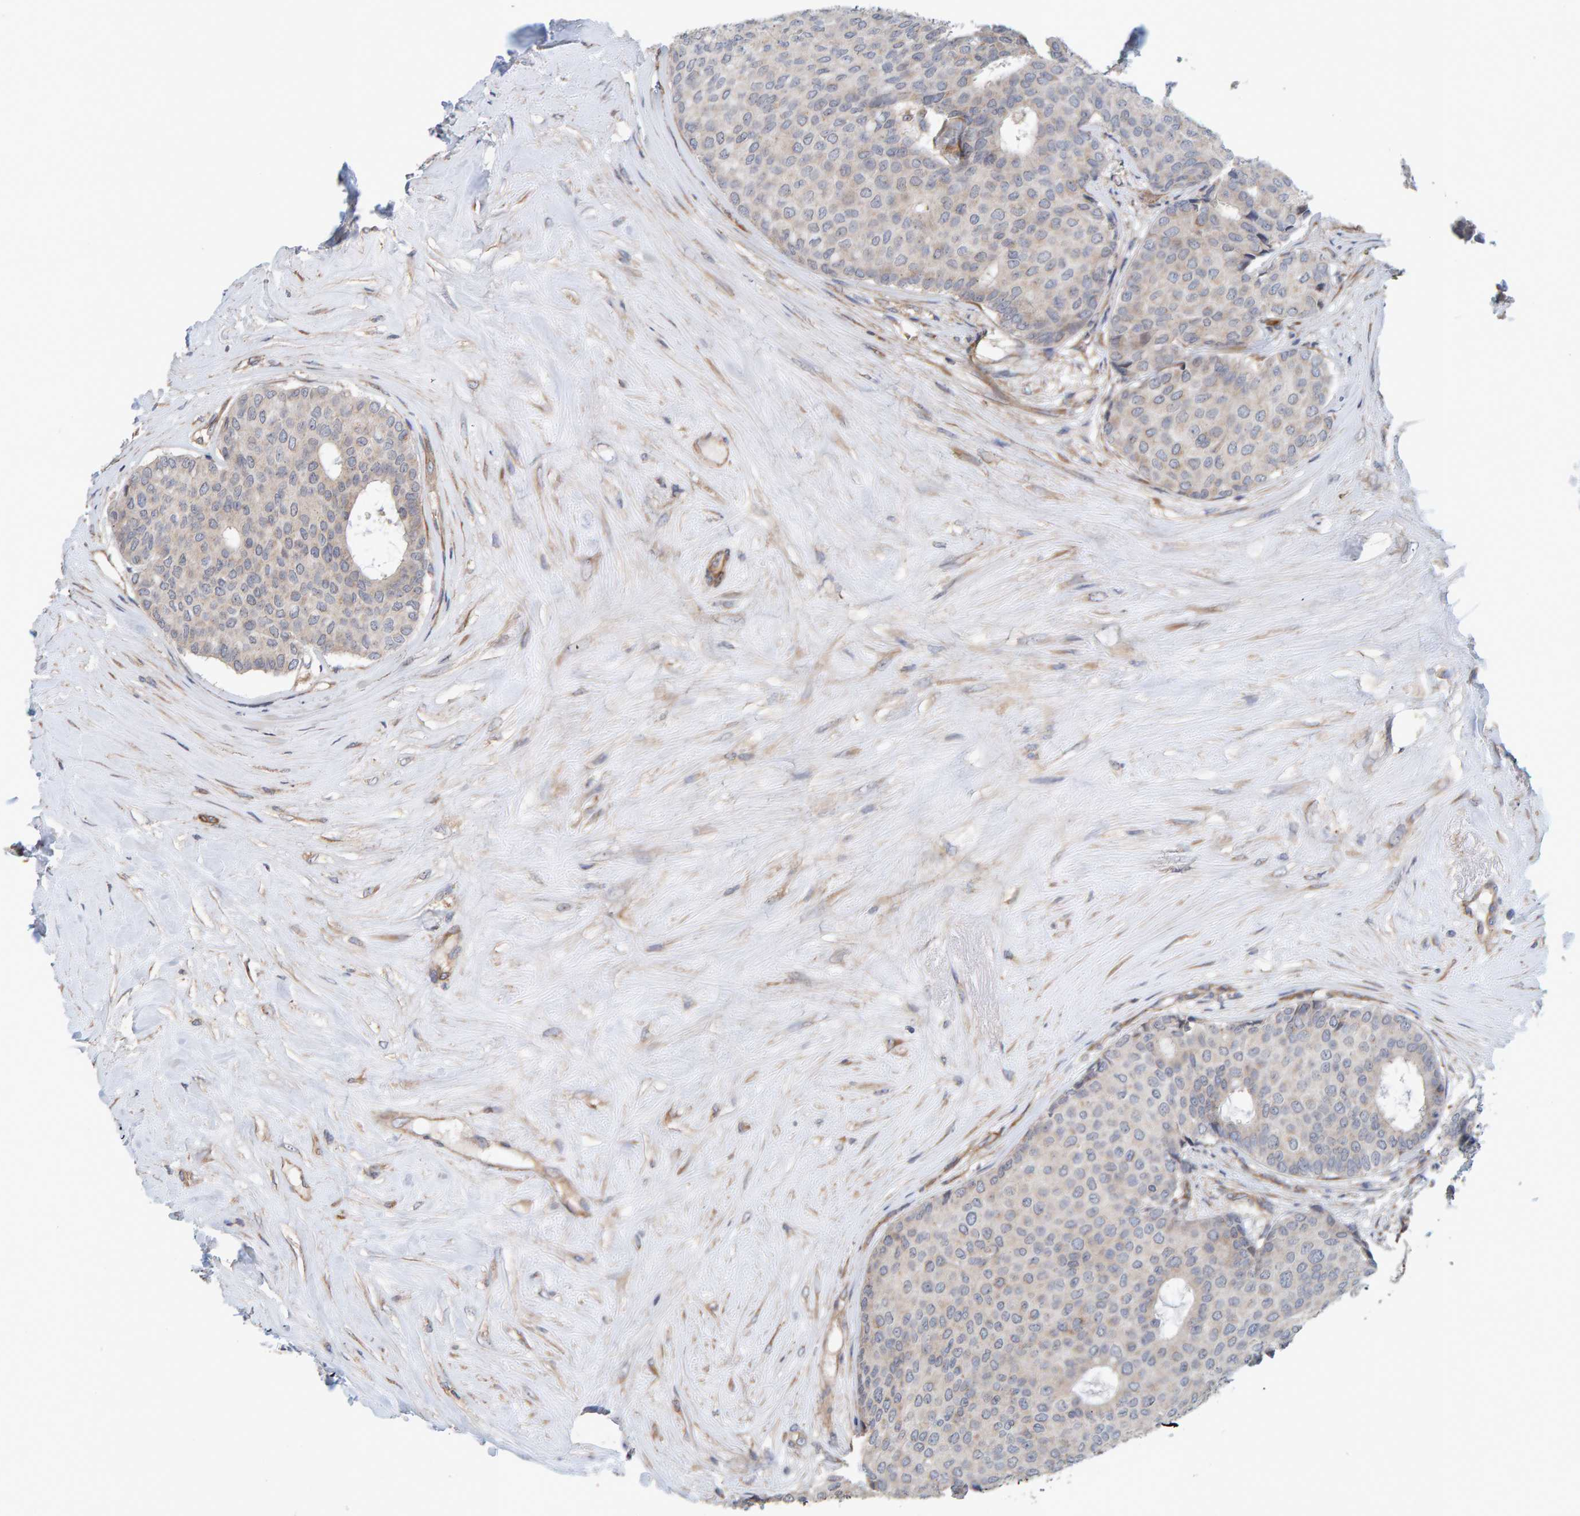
{"staining": {"intensity": "negative", "quantity": "none", "location": "none"}, "tissue": "breast cancer", "cell_type": "Tumor cells", "image_type": "cancer", "snomed": [{"axis": "morphology", "description": "Duct carcinoma"}, {"axis": "topography", "description": "Breast"}], "caption": "Immunohistochemistry (IHC) photomicrograph of human breast intraductal carcinoma stained for a protein (brown), which shows no staining in tumor cells.", "gene": "RGP1", "patient": {"sex": "female", "age": 75}}